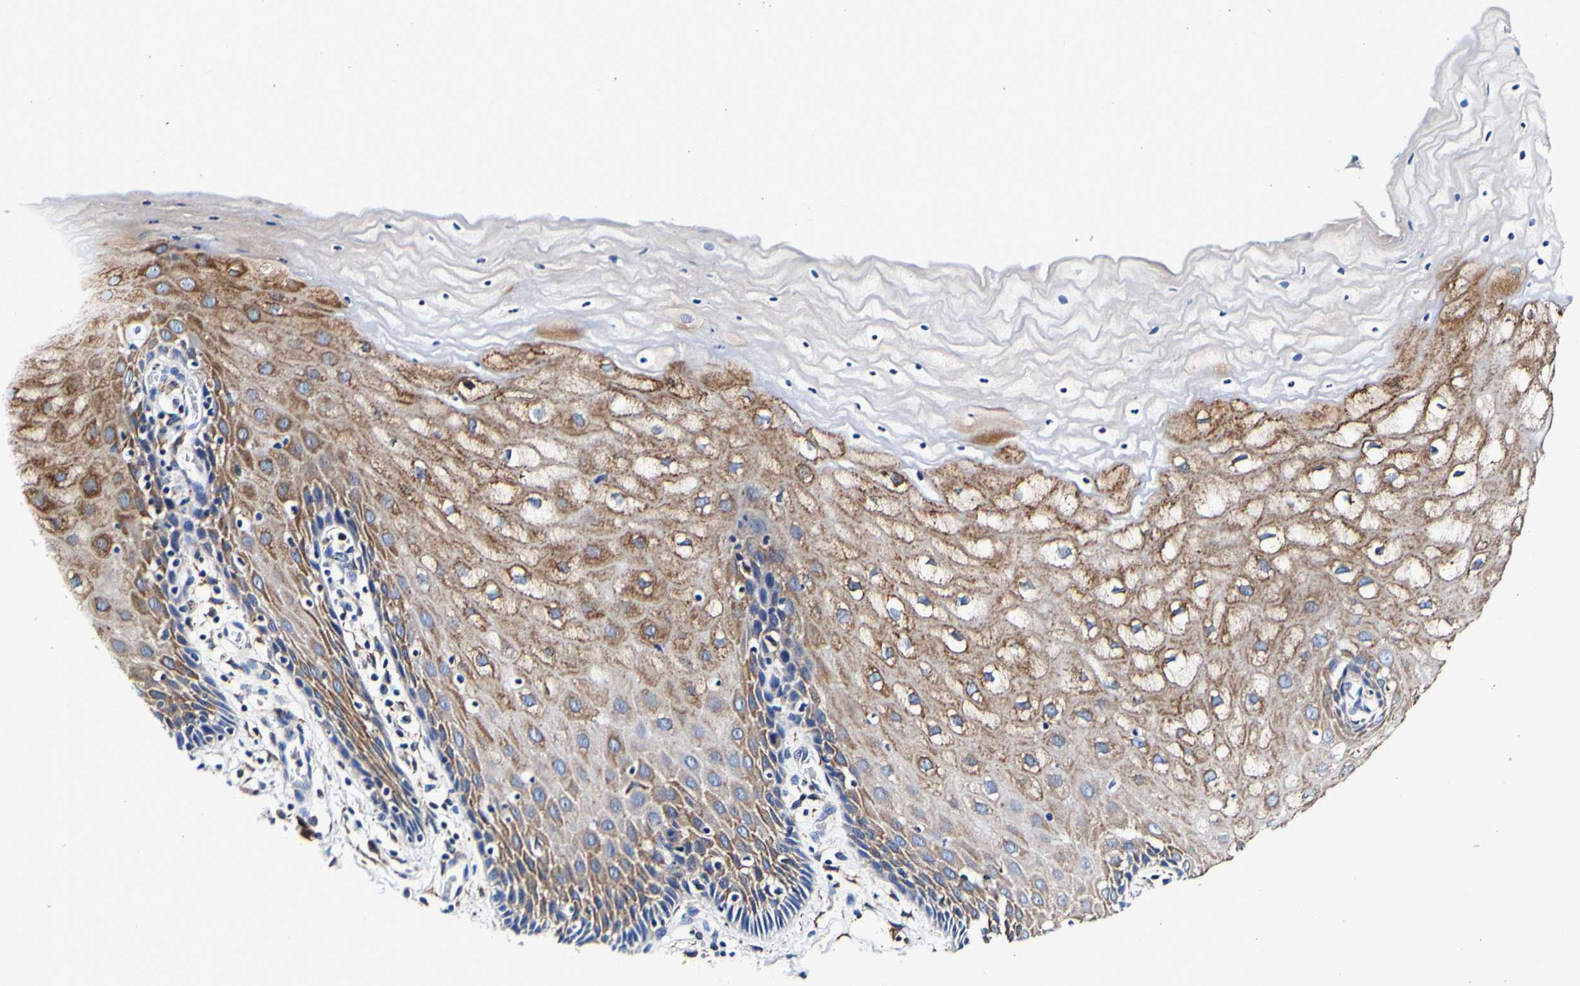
{"staining": {"intensity": "moderate", "quantity": "25%-75%", "location": "cytoplasmic/membranous"}, "tissue": "cervix", "cell_type": "Squamous epithelial cells", "image_type": "normal", "snomed": [{"axis": "morphology", "description": "Normal tissue, NOS"}, {"axis": "topography", "description": "Cervix"}], "caption": "An immunohistochemistry (IHC) image of normal tissue is shown. Protein staining in brown highlights moderate cytoplasmic/membranous positivity in cervix within squamous epithelial cells. Ihc stains the protein of interest in brown and the nuclei are stained blue.", "gene": "P4HB", "patient": {"sex": "female", "age": 55}}